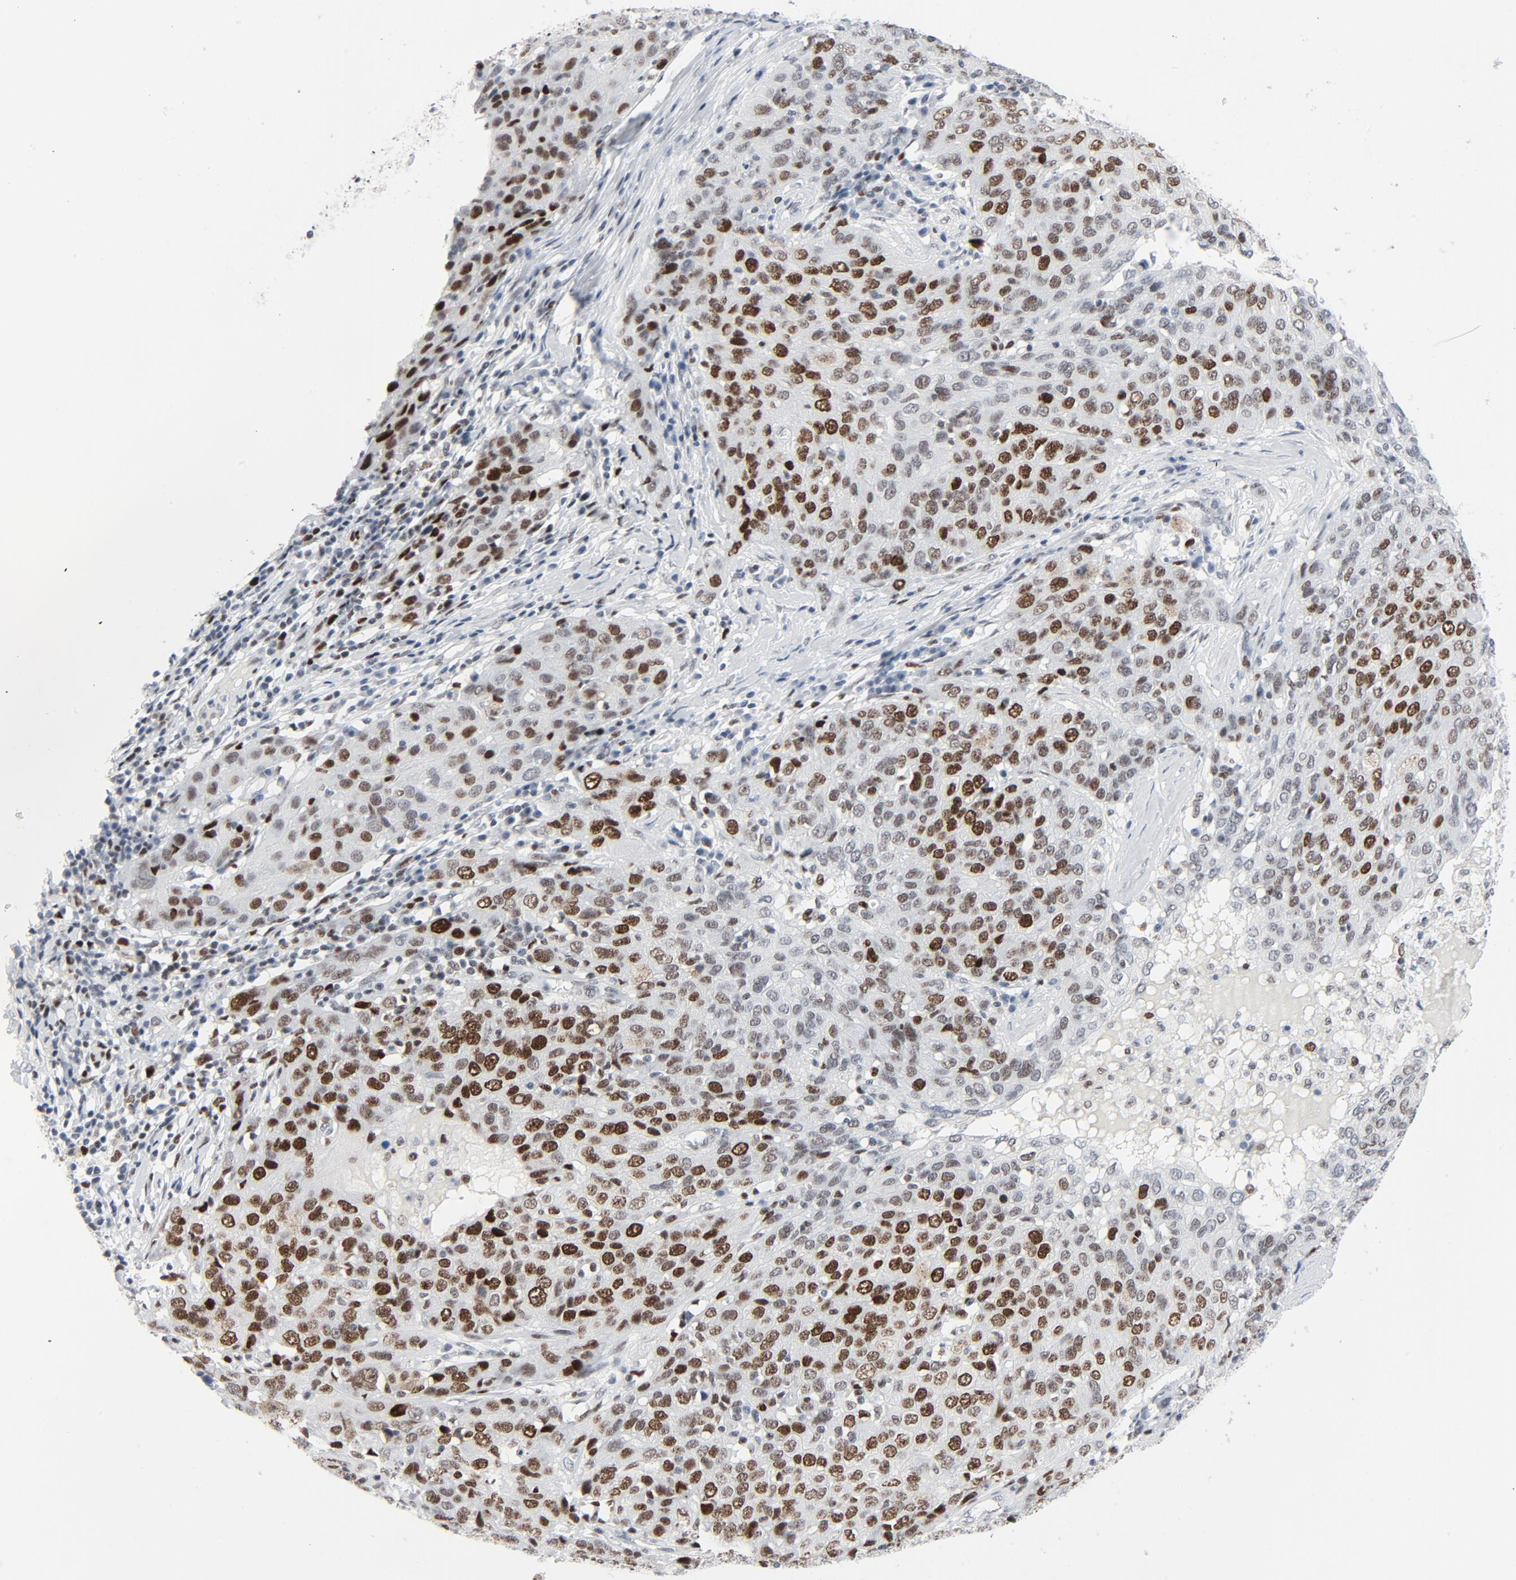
{"staining": {"intensity": "moderate", "quantity": "25%-75%", "location": "nuclear"}, "tissue": "ovarian cancer", "cell_type": "Tumor cells", "image_type": "cancer", "snomed": [{"axis": "morphology", "description": "Carcinoma, endometroid"}, {"axis": "topography", "description": "Ovary"}], "caption": "Protein analysis of ovarian endometroid carcinoma tissue shows moderate nuclear positivity in approximately 25%-75% of tumor cells.", "gene": "POLD1", "patient": {"sex": "female", "age": 50}}